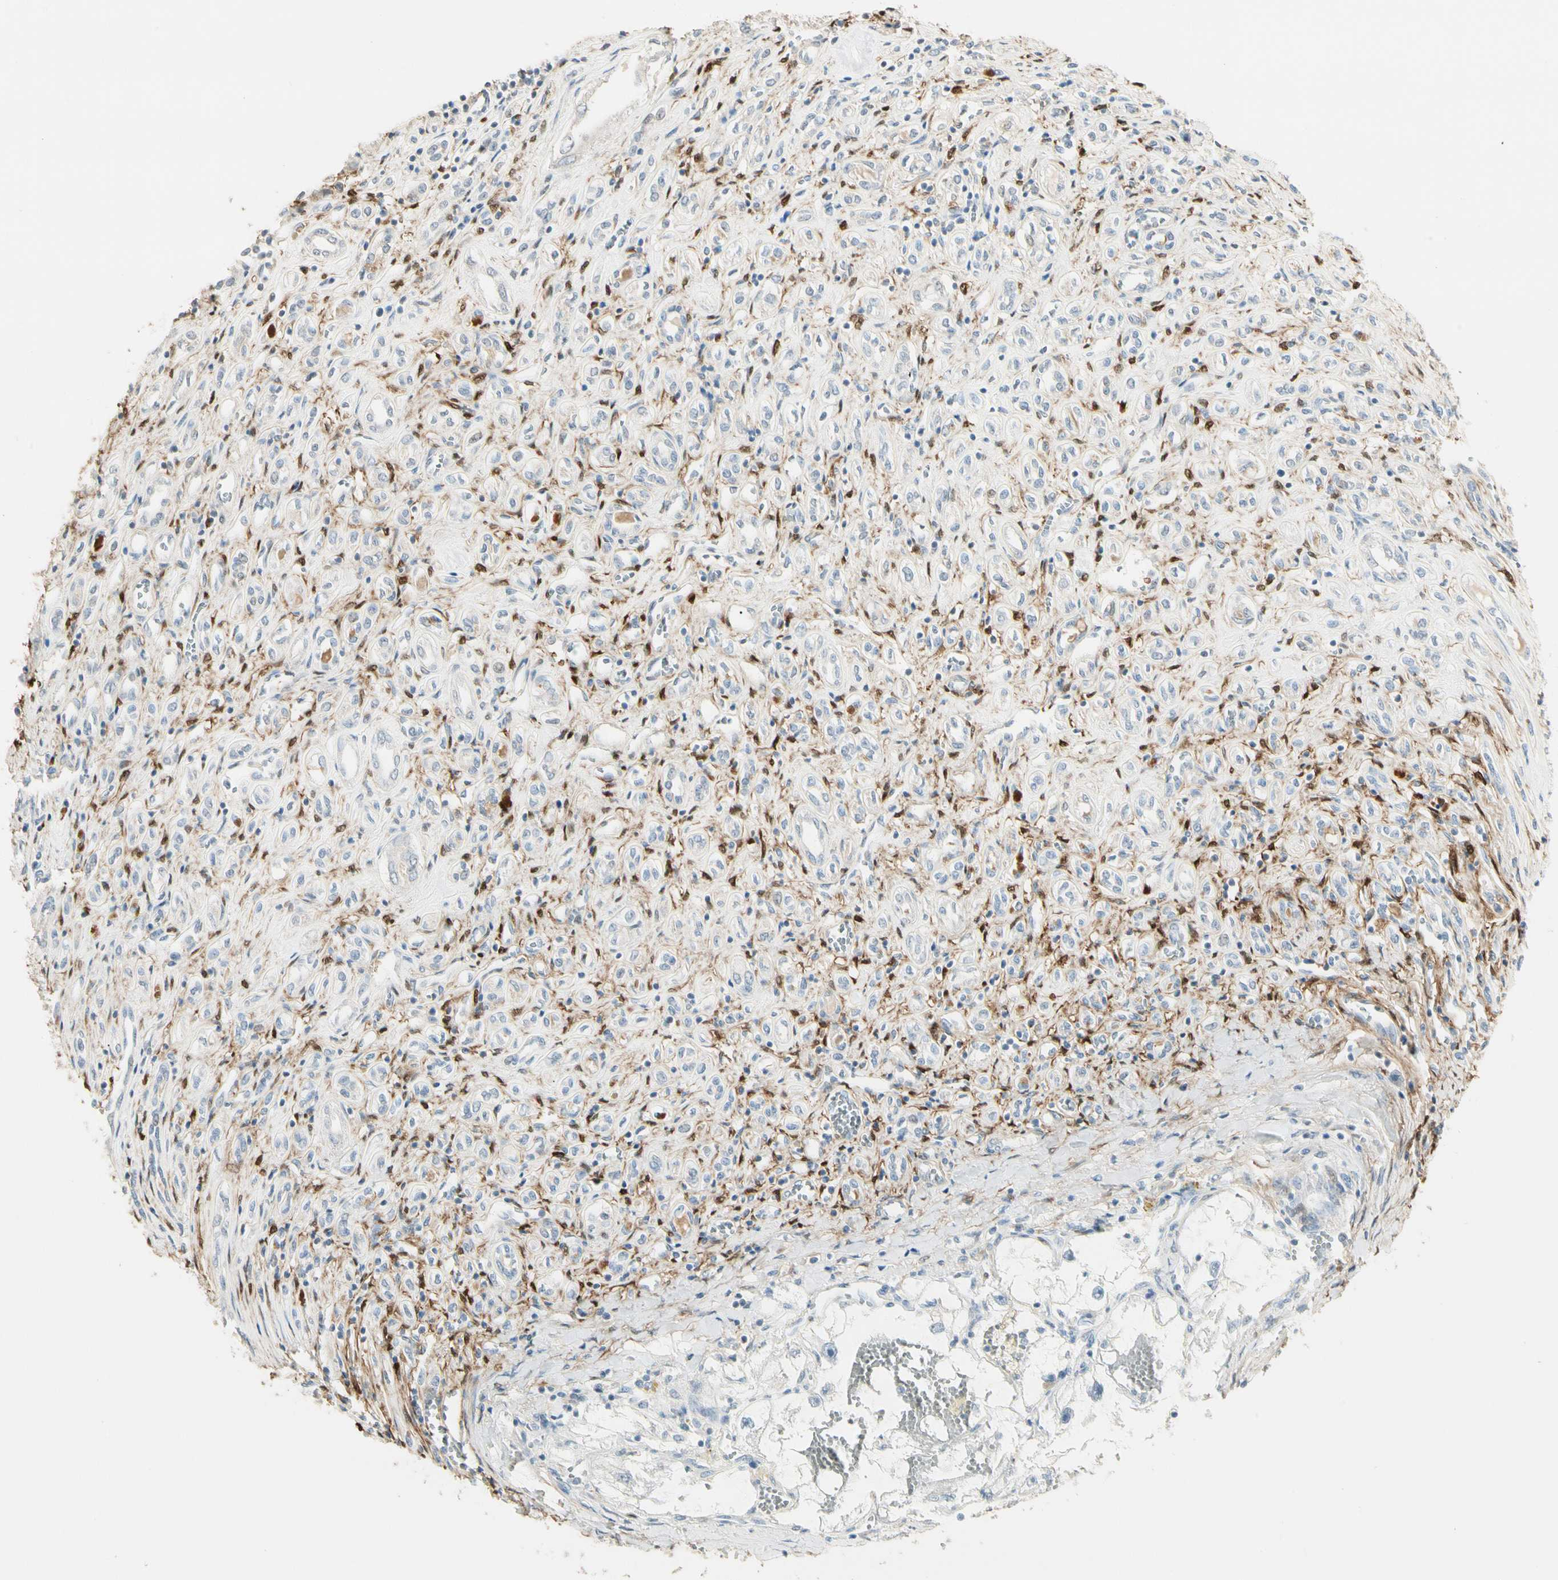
{"staining": {"intensity": "negative", "quantity": "none", "location": "none"}, "tissue": "renal cancer", "cell_type": "Tumor cells", "image_type": "cancer", "snomed": [{"axis": "morphology", "description": "Adenocarcinoma, NOS"}, {"axis": "topography", "description": "Kidney"}], "caption": "There is no significant expression in tumor cells of adenocarcinoma (renal).", "gene": "GNE", "patient": {"sex": "female", "age": 70}}